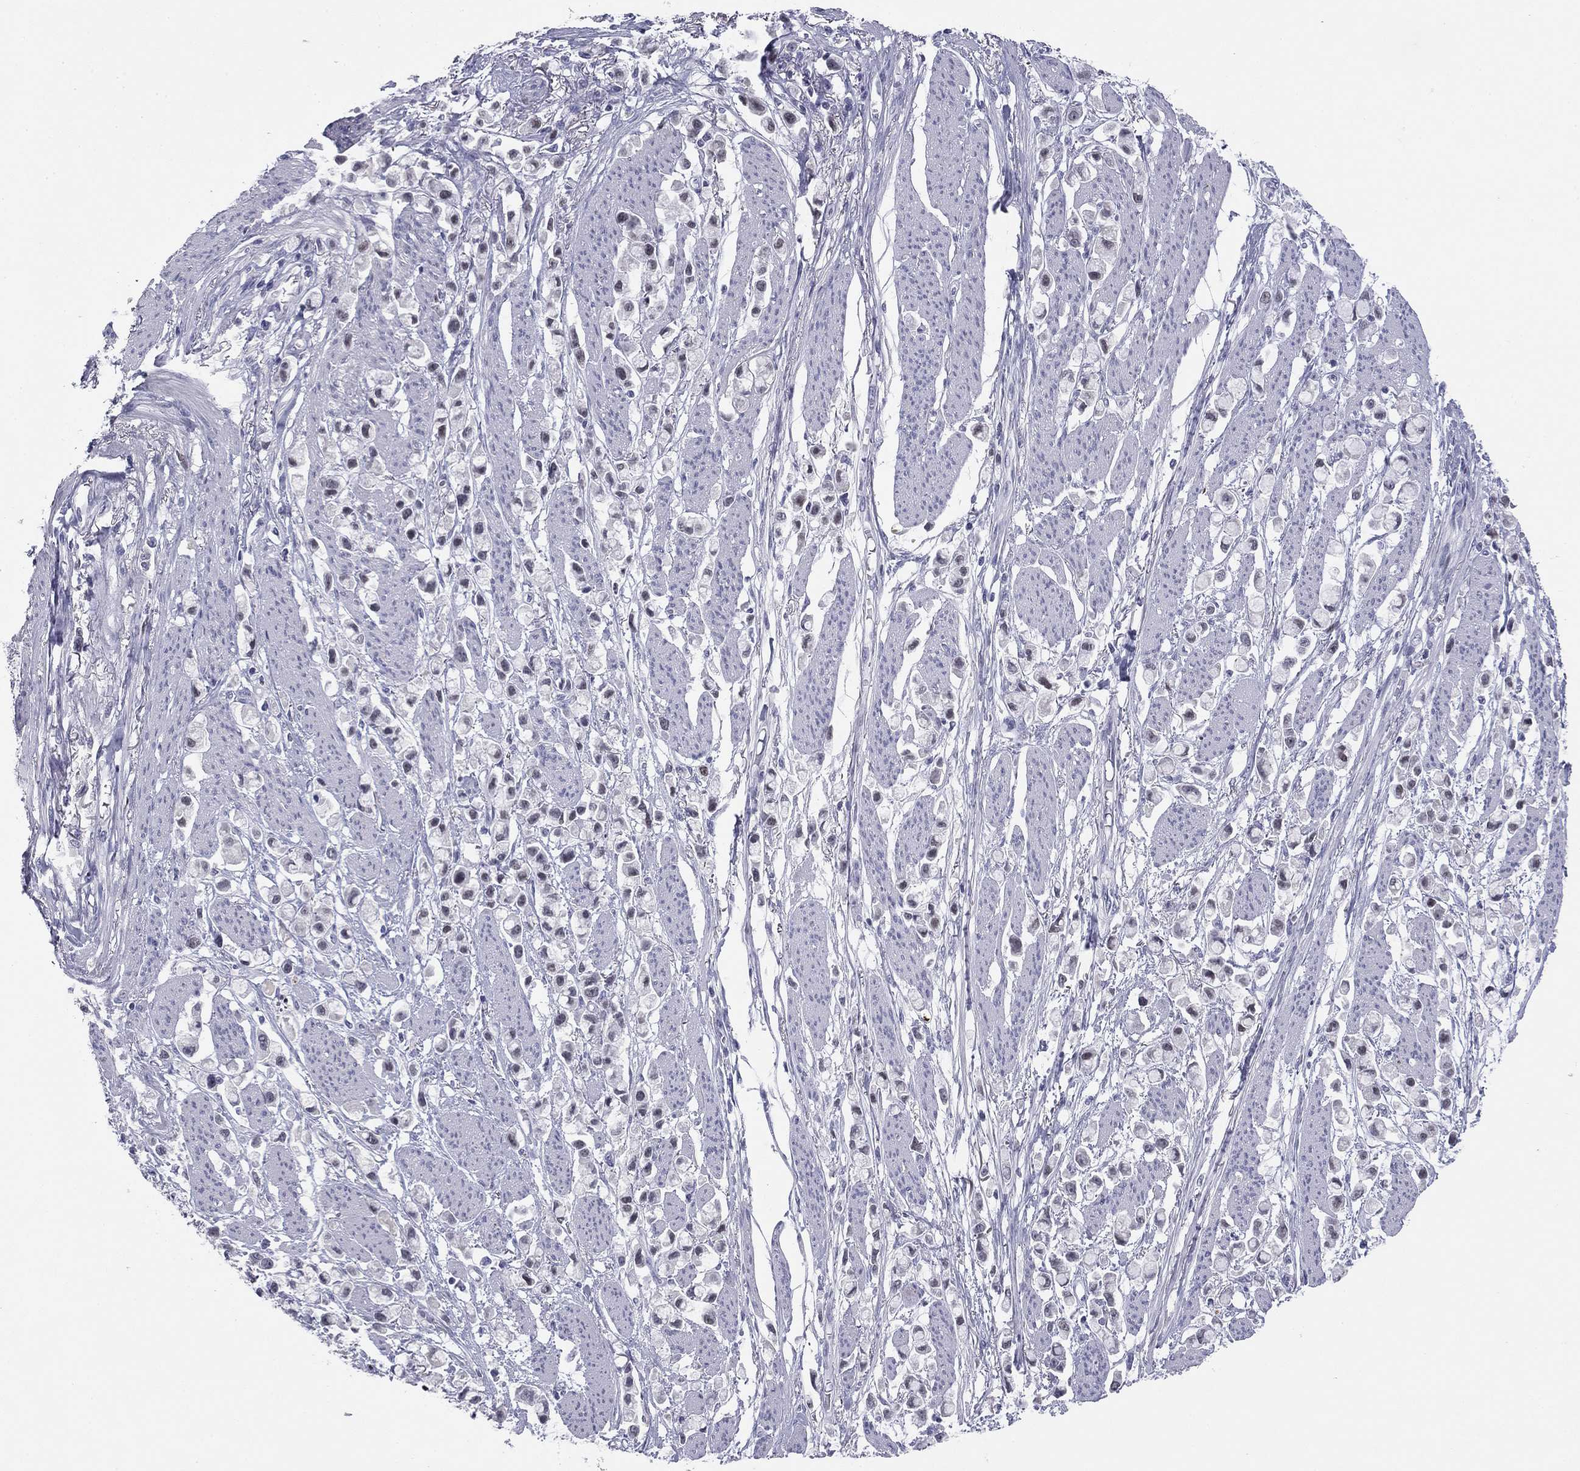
{"staining": {"intensity": "negative", "quantity": "none", "location": "none"}, "tissue": "stomach cancer", "cell_type": "Tumor cells", "image_type": "cancer", "snomed": [{"axis": "morphology", "description": "Adenocarcinoma, NOS"}, {"axis": "topography", "description": "Stomach"}], "caption": "DAB (3,3'-diaminobenzidine) immunohistochemical staining of adenocarcinoma (stomach) demonstrates no significant positivity in tumor cells.", "gene": "TFAP2B", "patient": {"sex": "female", "age": 81}}